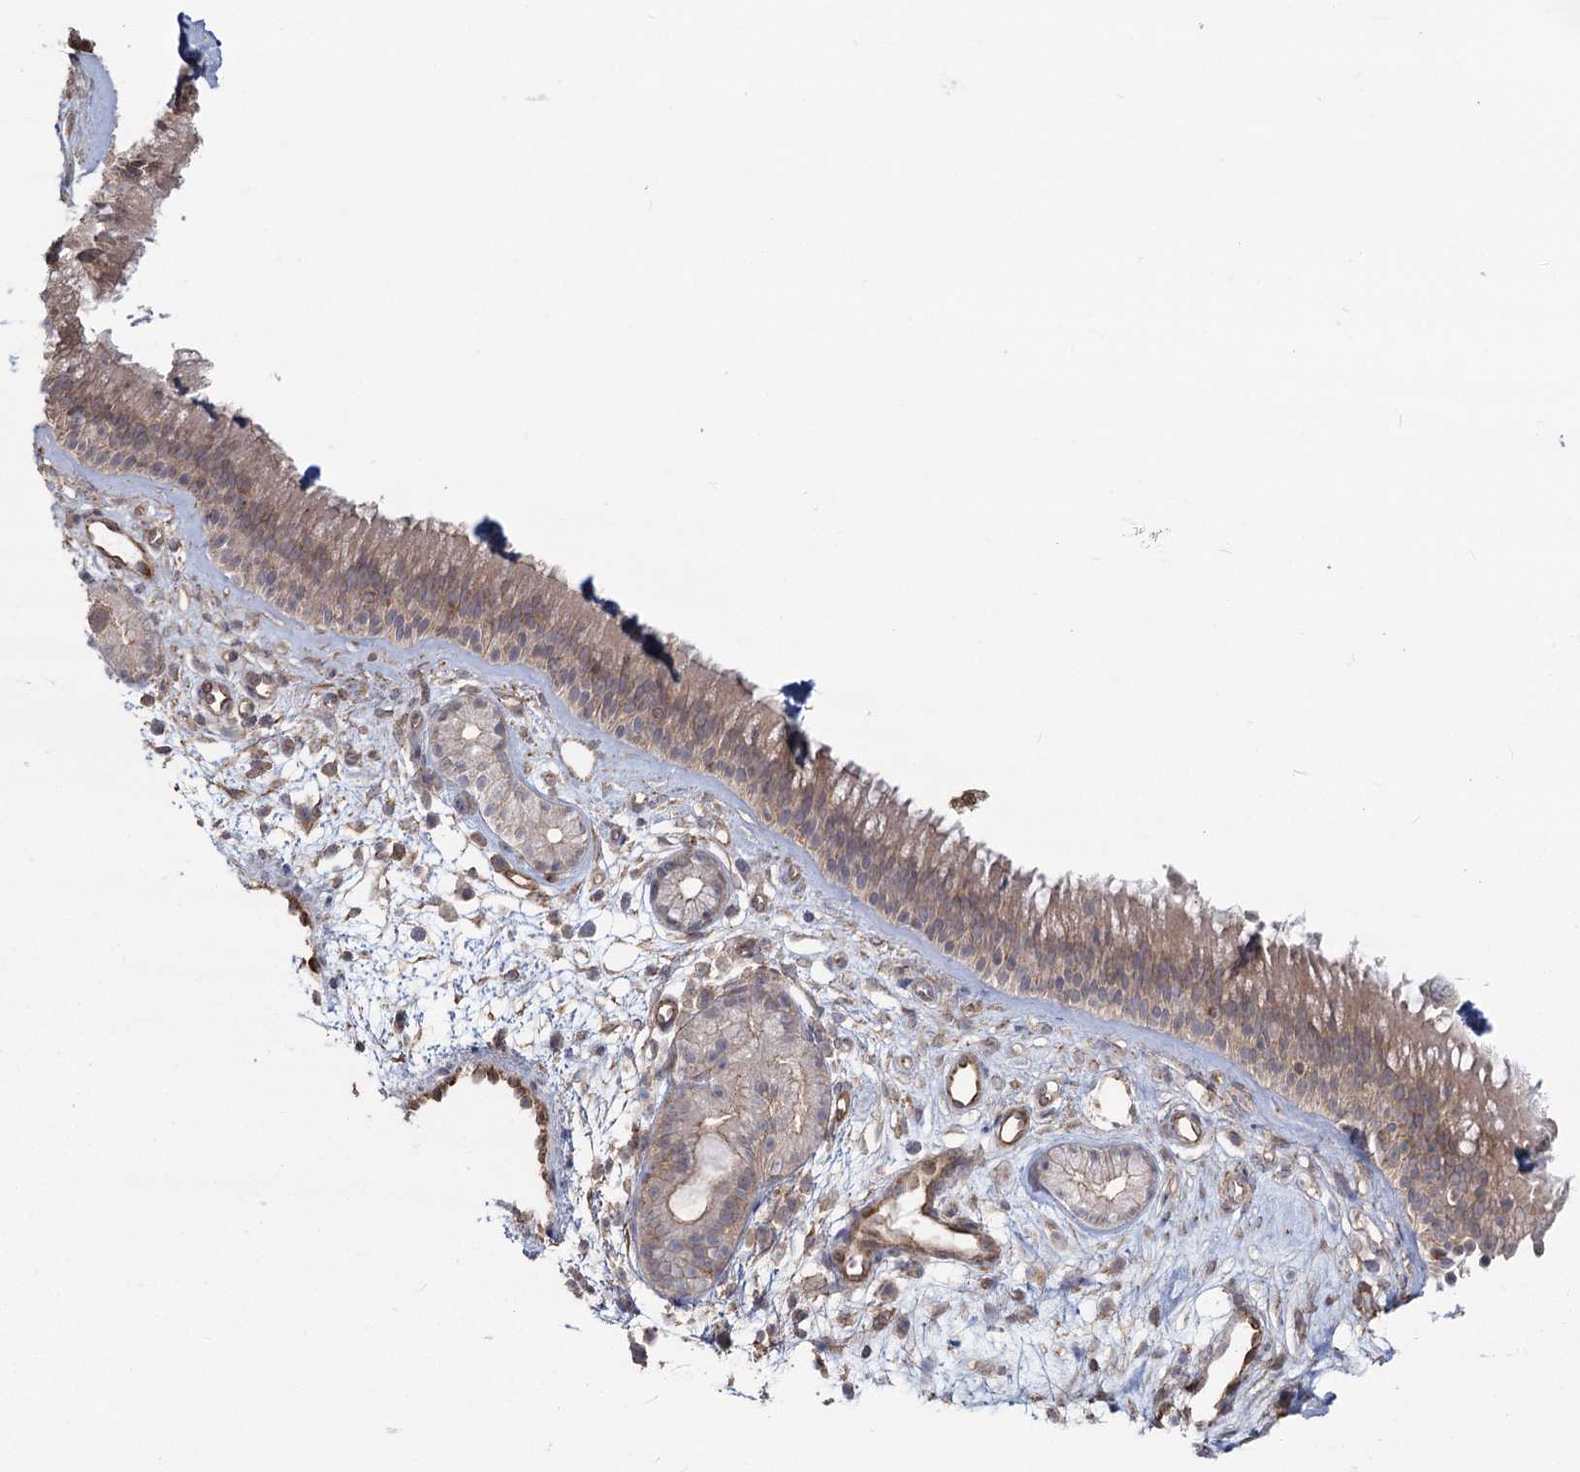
{"staining": {"intensity": "moderate", "quantity": ">75%", "location": "cytoplasmic/membranous"}, "tissue": "nasopharynx", "cell_type": "Respiratory epithelial cells", "image_type": "normal", "snomed": [{"axis": "morphology", "description": "Normal tissue, NOS"}, {"axis": "morphology", "description": "Inflammation, NOS"}, {"axis": "morphology", "description": "Malignant melanoma, Metastatic site"}, {"axis": "topography", "description": "Nasopharynx"}], "caption": "Nasopharynx stained with immunohistochemistry exhibits moderate cytoplasmic/membranous positivity in about >75% of respiratory epithelial cells. The protein of interest is stained brown, and the nuclei are stained in blue (DAB (3,3'-diaminobenzidine) IHC with brightfield microscopy, high magnification).", "gene": "AP2M1", "patient": {"sex": "male", "age": 70}}